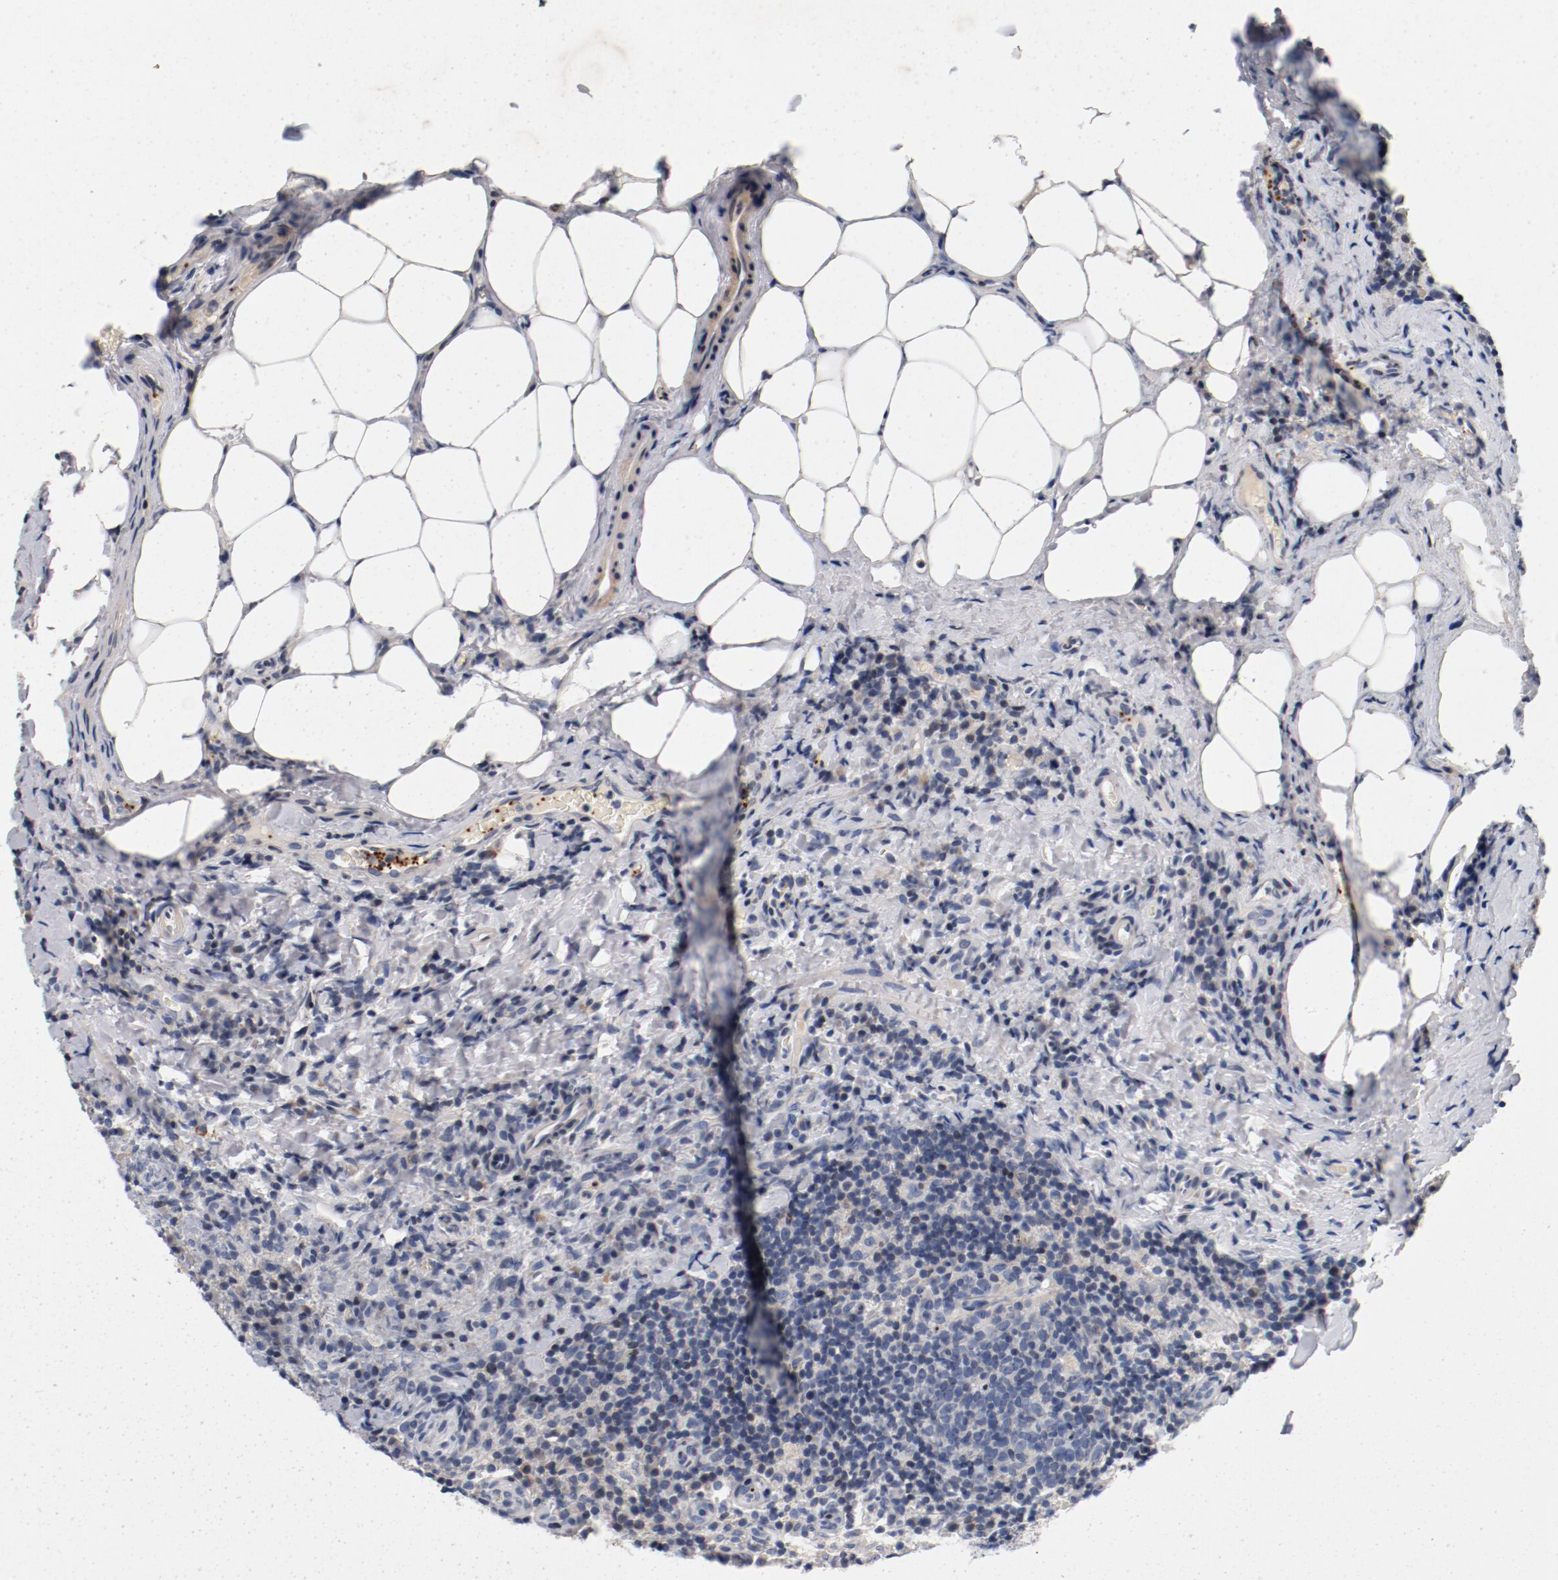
{"staining": {"intensity": "negative", "quantity": "none", "location": "none"}, "tissue": "lymph node", "cell_type": "Germinal center cells", "image_type": "normal", "snomed": [{"axis": "morphology", "description": "Normal tissue, NOS"}, {"axis": "morphology", "description": "Inflammation, NOS"}, {"axis": "topography", "description": "Lymph node"}], "caption": "IHC micrograph of benign lymph node: human lymph node stained with DAB (3,3'-diaminobenzidine) shows no significant protein staining in germinal center cells. (DAB immunohistochemistry, high magnification).", "gene": "PIM1", "patient": {"sex": "male", "age": 46}}